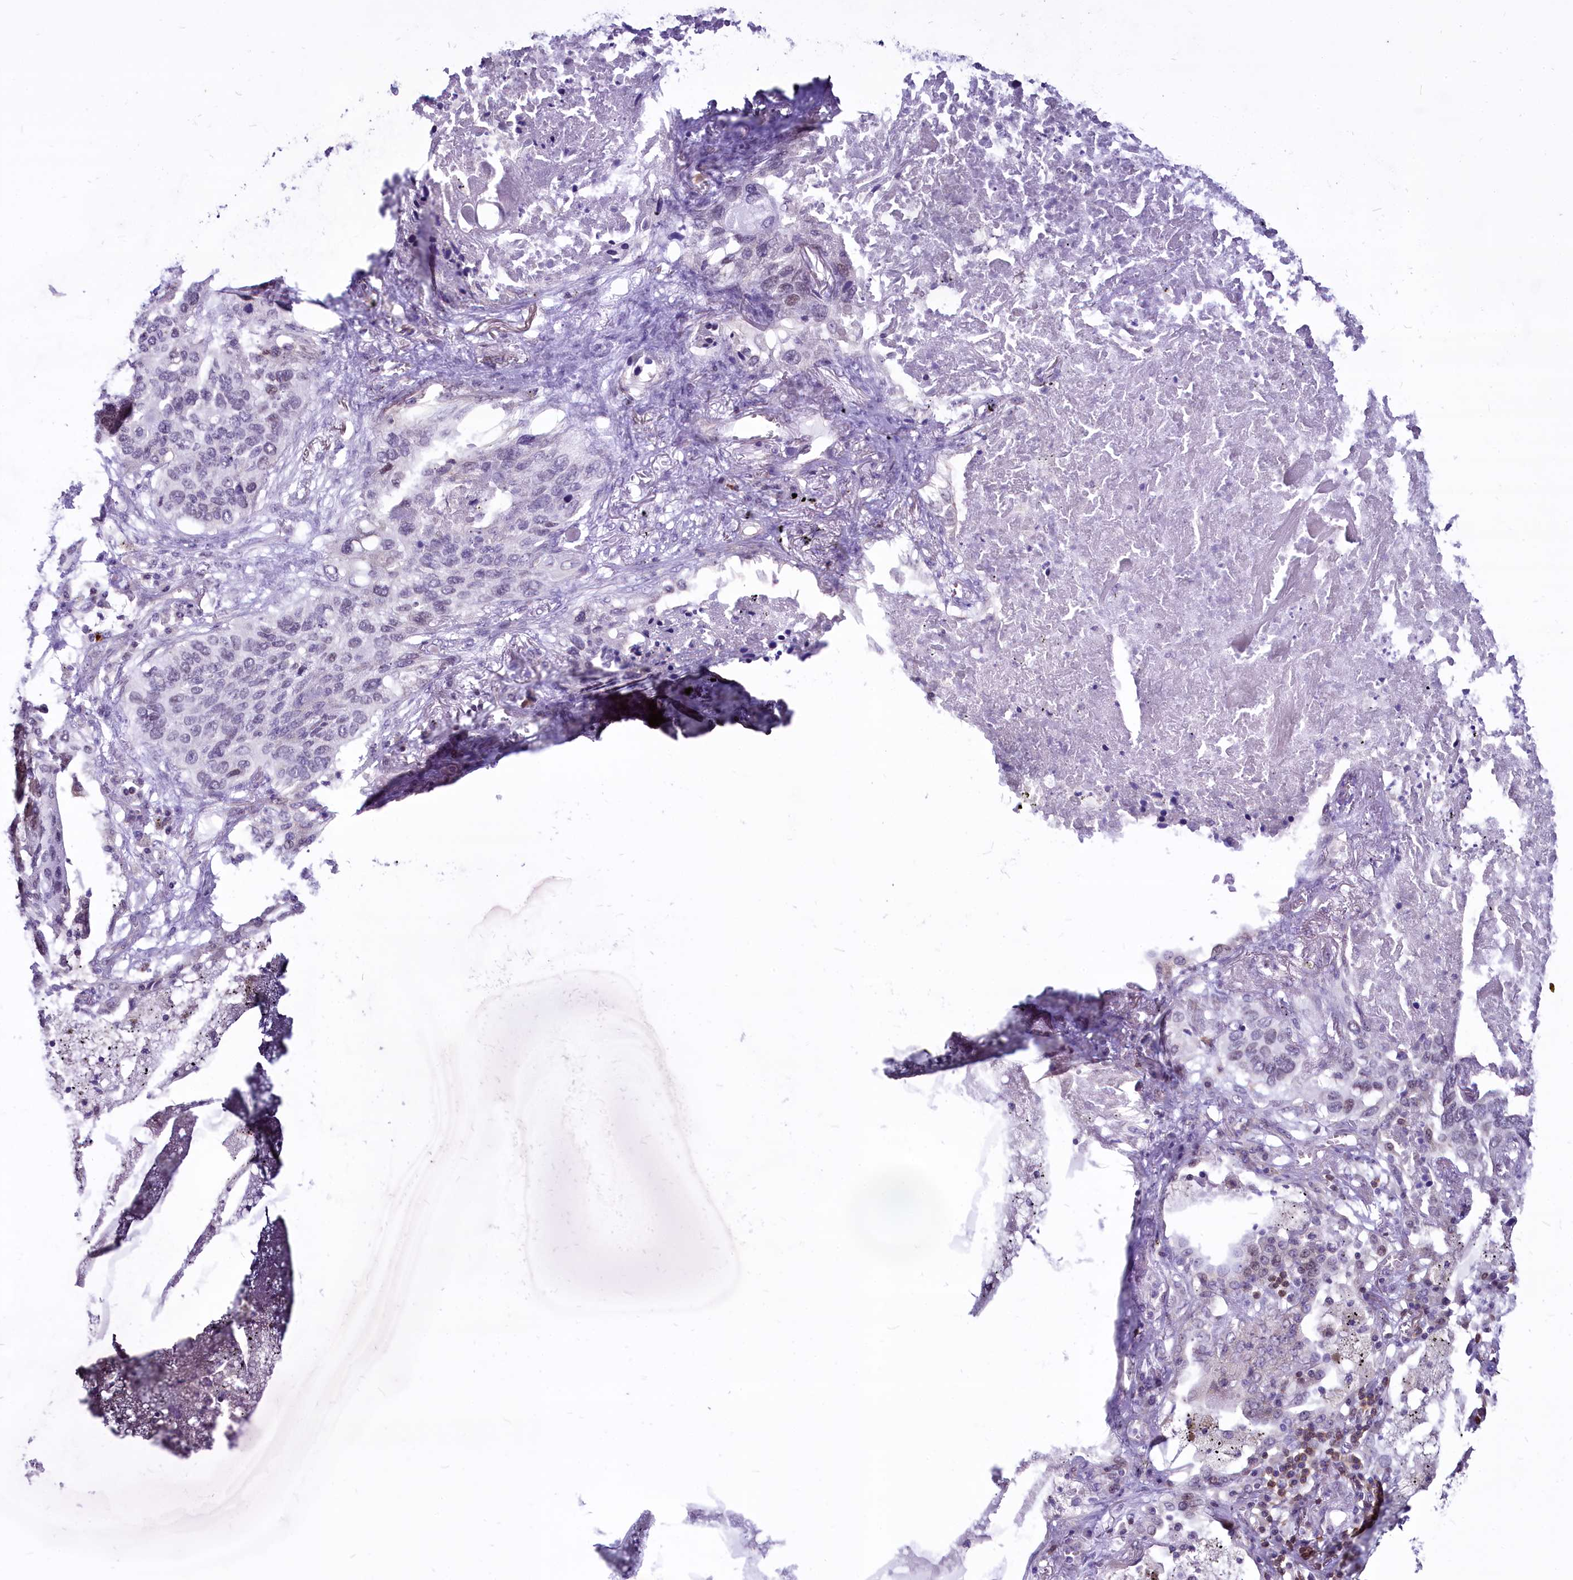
{"staining": {"intensity": "negative", "quantity": "none", "location": "none"}, "tissue": "lung cancer", "cell_type": "Tumor cells", "image_type": "cancer", "snomed": [{"axis": "morphology", "description": "Squamous cell carcinoma, NOS"}, {"axis": "topography", "description": "Lung"}], "caption": "High magnification brightfield microscopy of lung squamous cell carcinoma stained with DAB (3,3'-diaminobenzidine) (brown) and counterstained with hematoxylin (blue): tumor cells show no significant positivity.", "gene": "BANK1", "patient": {"sex": "female", "age": 63}}